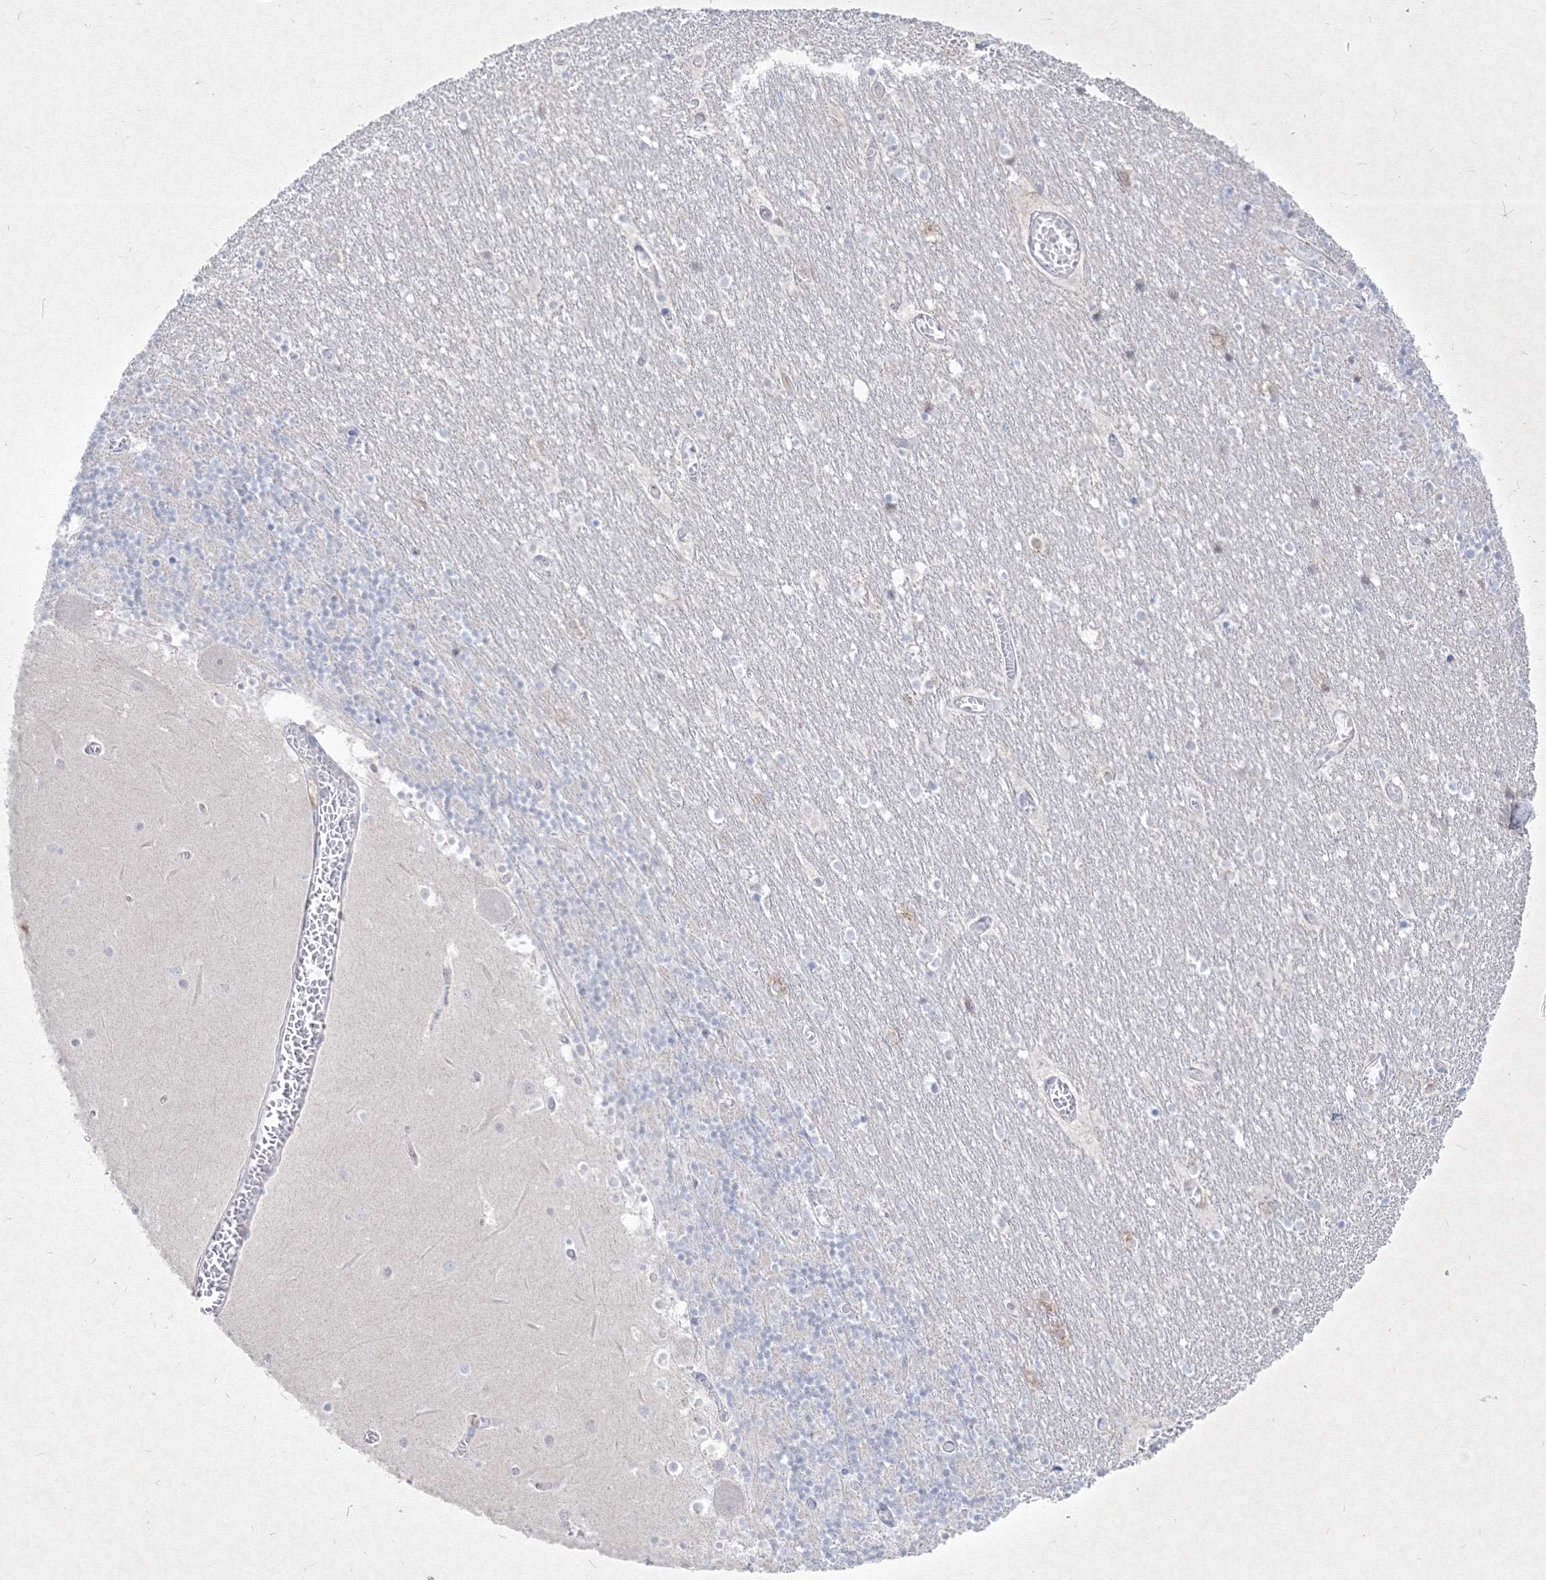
{"staining": {"intensity": "strong", "quantity": "<25%", "location": "cytoplasmic/membranous"}, "tissue": "cerebellum", "cell_type": "Cells in granular layer", "image_type": "normal", "snomed": [{"axis": "morphology", "description": "Normal tissue, NOS"}, {"axis": "topography", "description": "Cerebellum"}], "caption": "This photomicrograph reveals IHC staining of normal cerebellum, with medium strong cytoplasmic/membranous expression in about <25% of cells in granular layer.", "gene": "TMEM139", "patient": {"sex": "female", "age": 28}}